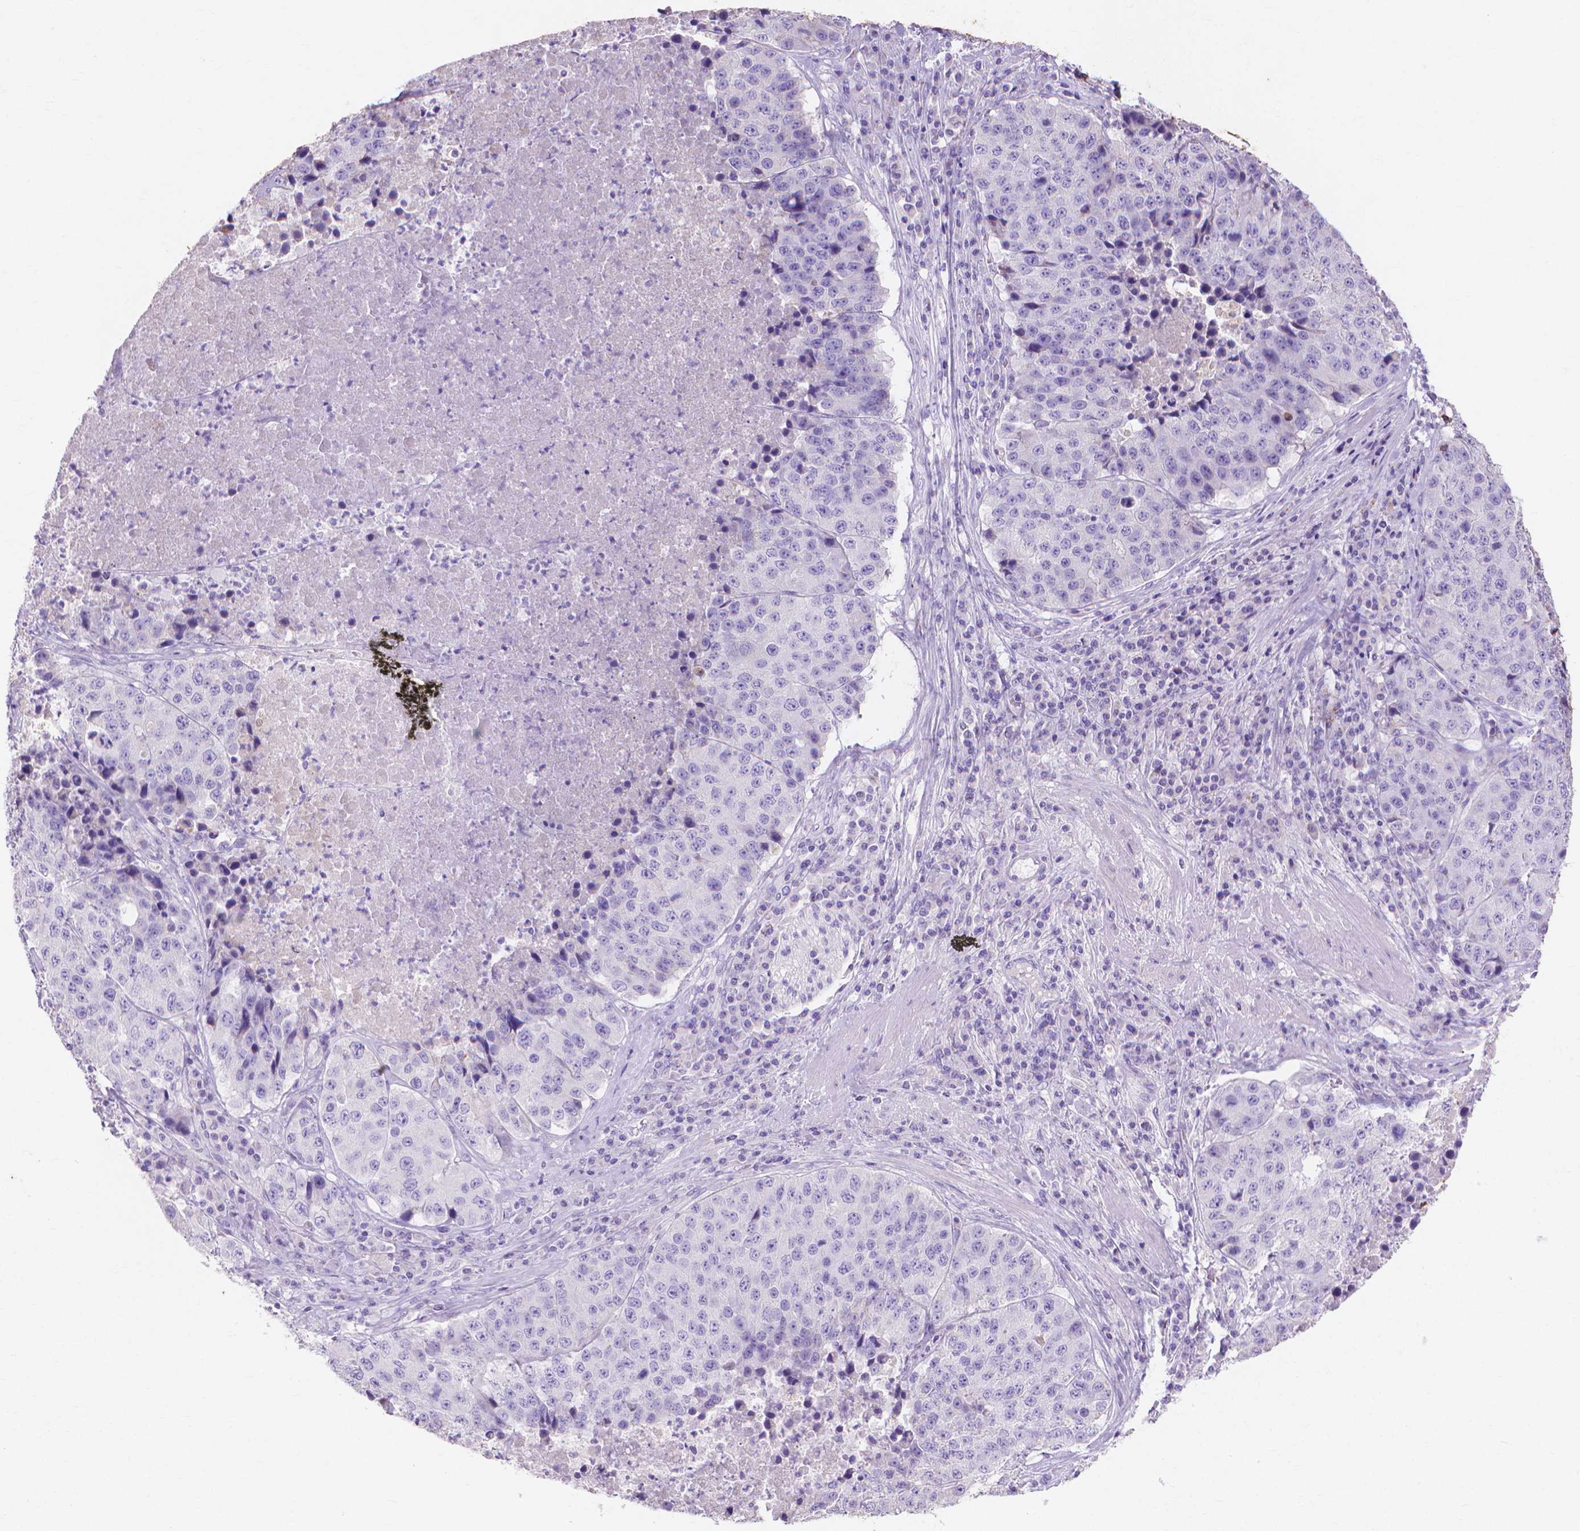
{"staining": {"intensity": "negative", "quantity": "none", "location": "none"}, "tissue": "stomach cancer", "cell_type": "Tumor cells", "image_type": "cancer", "snomed": [{"axis": "morphology", "description": "Adenocarcinoma, NOS"}, {"axis": "topography", "description": "Stomach"}], "caption": "Adenocarcinoma (stomach) stained for a protein using IHC shows no staining tumor cells.", "gene": "MMP11", "patient": {"sex": "male", "age": 71}}